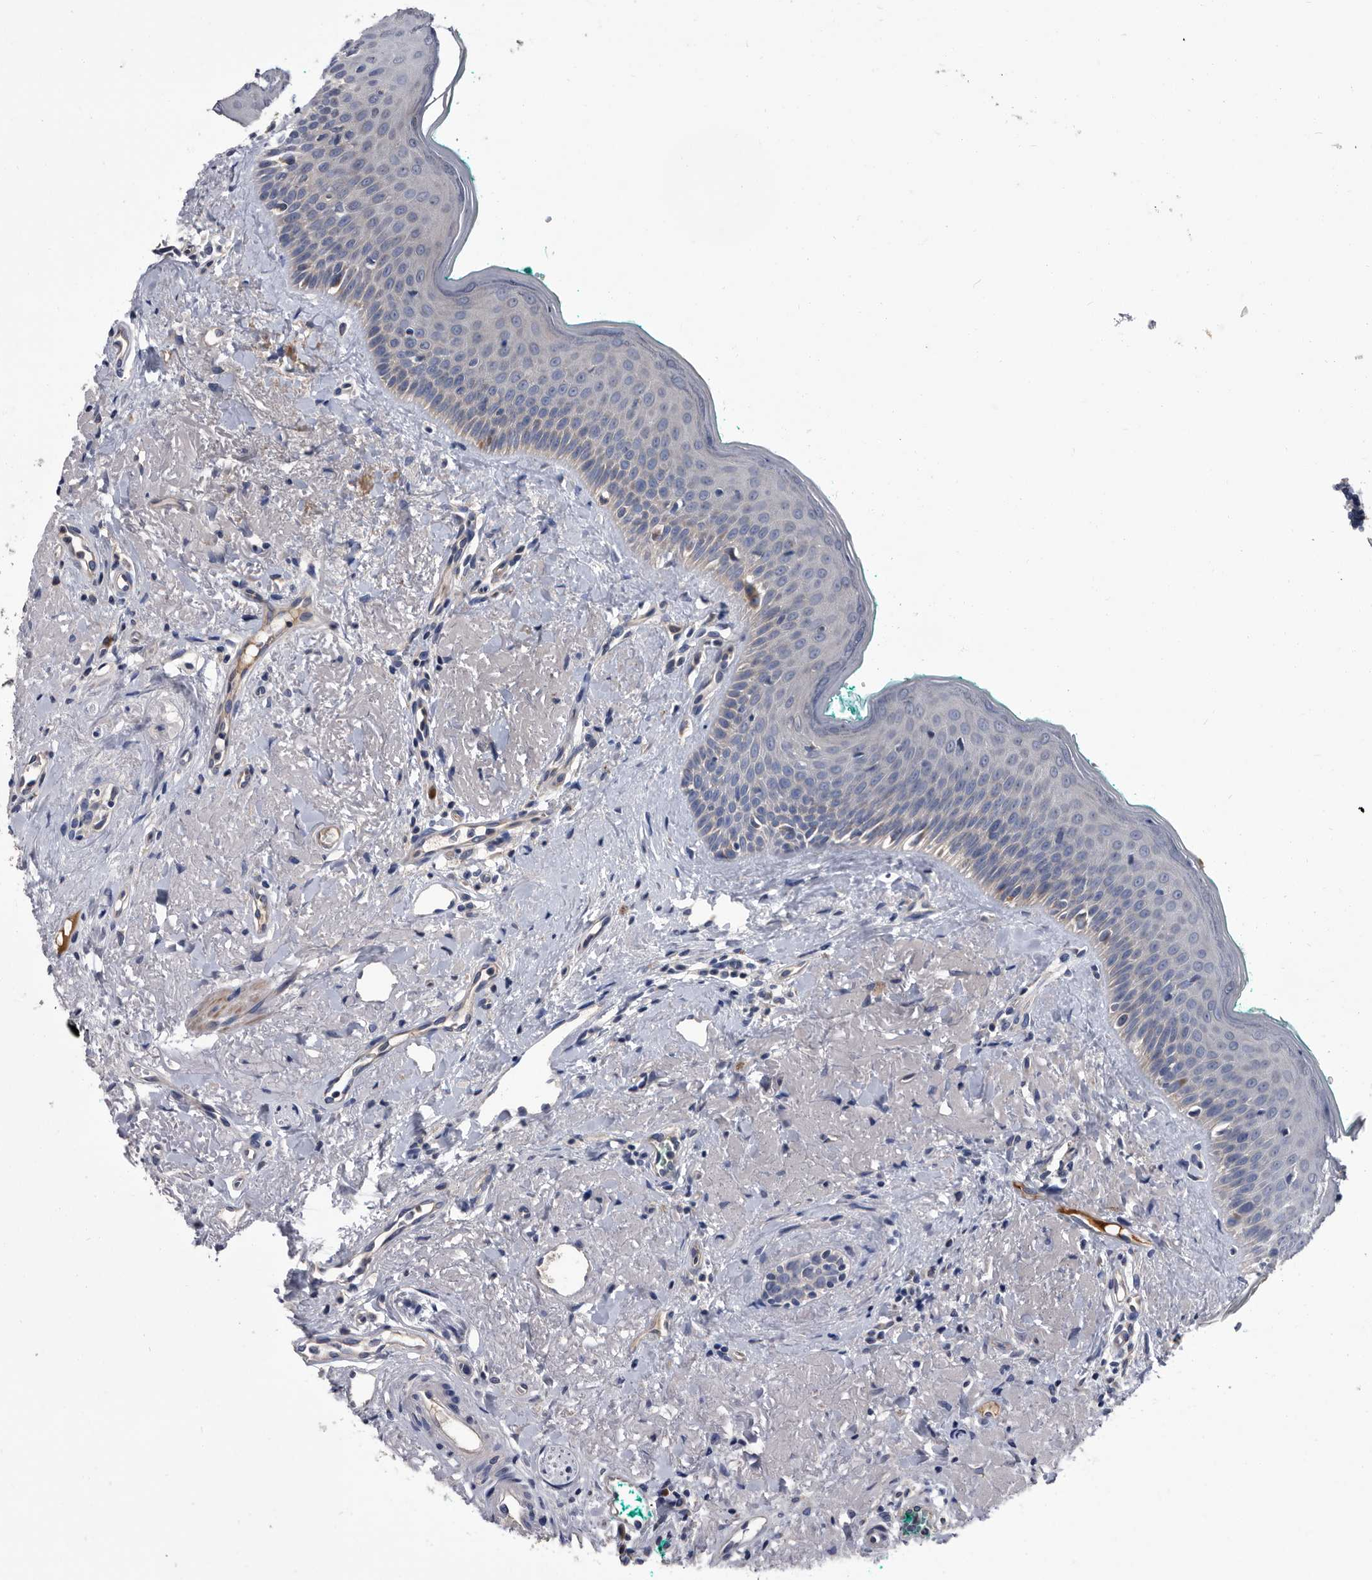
{"staining": {"intensity": "weak", "quantity": "<25%", "location": "cytoplasmic/membranous"}, "tissue": "oral mucosa", "cell_type": "Squamous epithelial cells", "image_type": "normal", "snomed": [{"axis": "morphology", "description": "Normal tissue, NOS"}, {"axis": "topography", "description": "Oral tissue"}], "caption": "Protein analysis of unremarkable oral mucosa displays no significant staining in squamous epithelial cells. (DAB immunohistochemistry visualized using brightfield microscopy, high magnification).", "gene": "DTNBP1", "patient": {"sex": "female", "age": 70}}